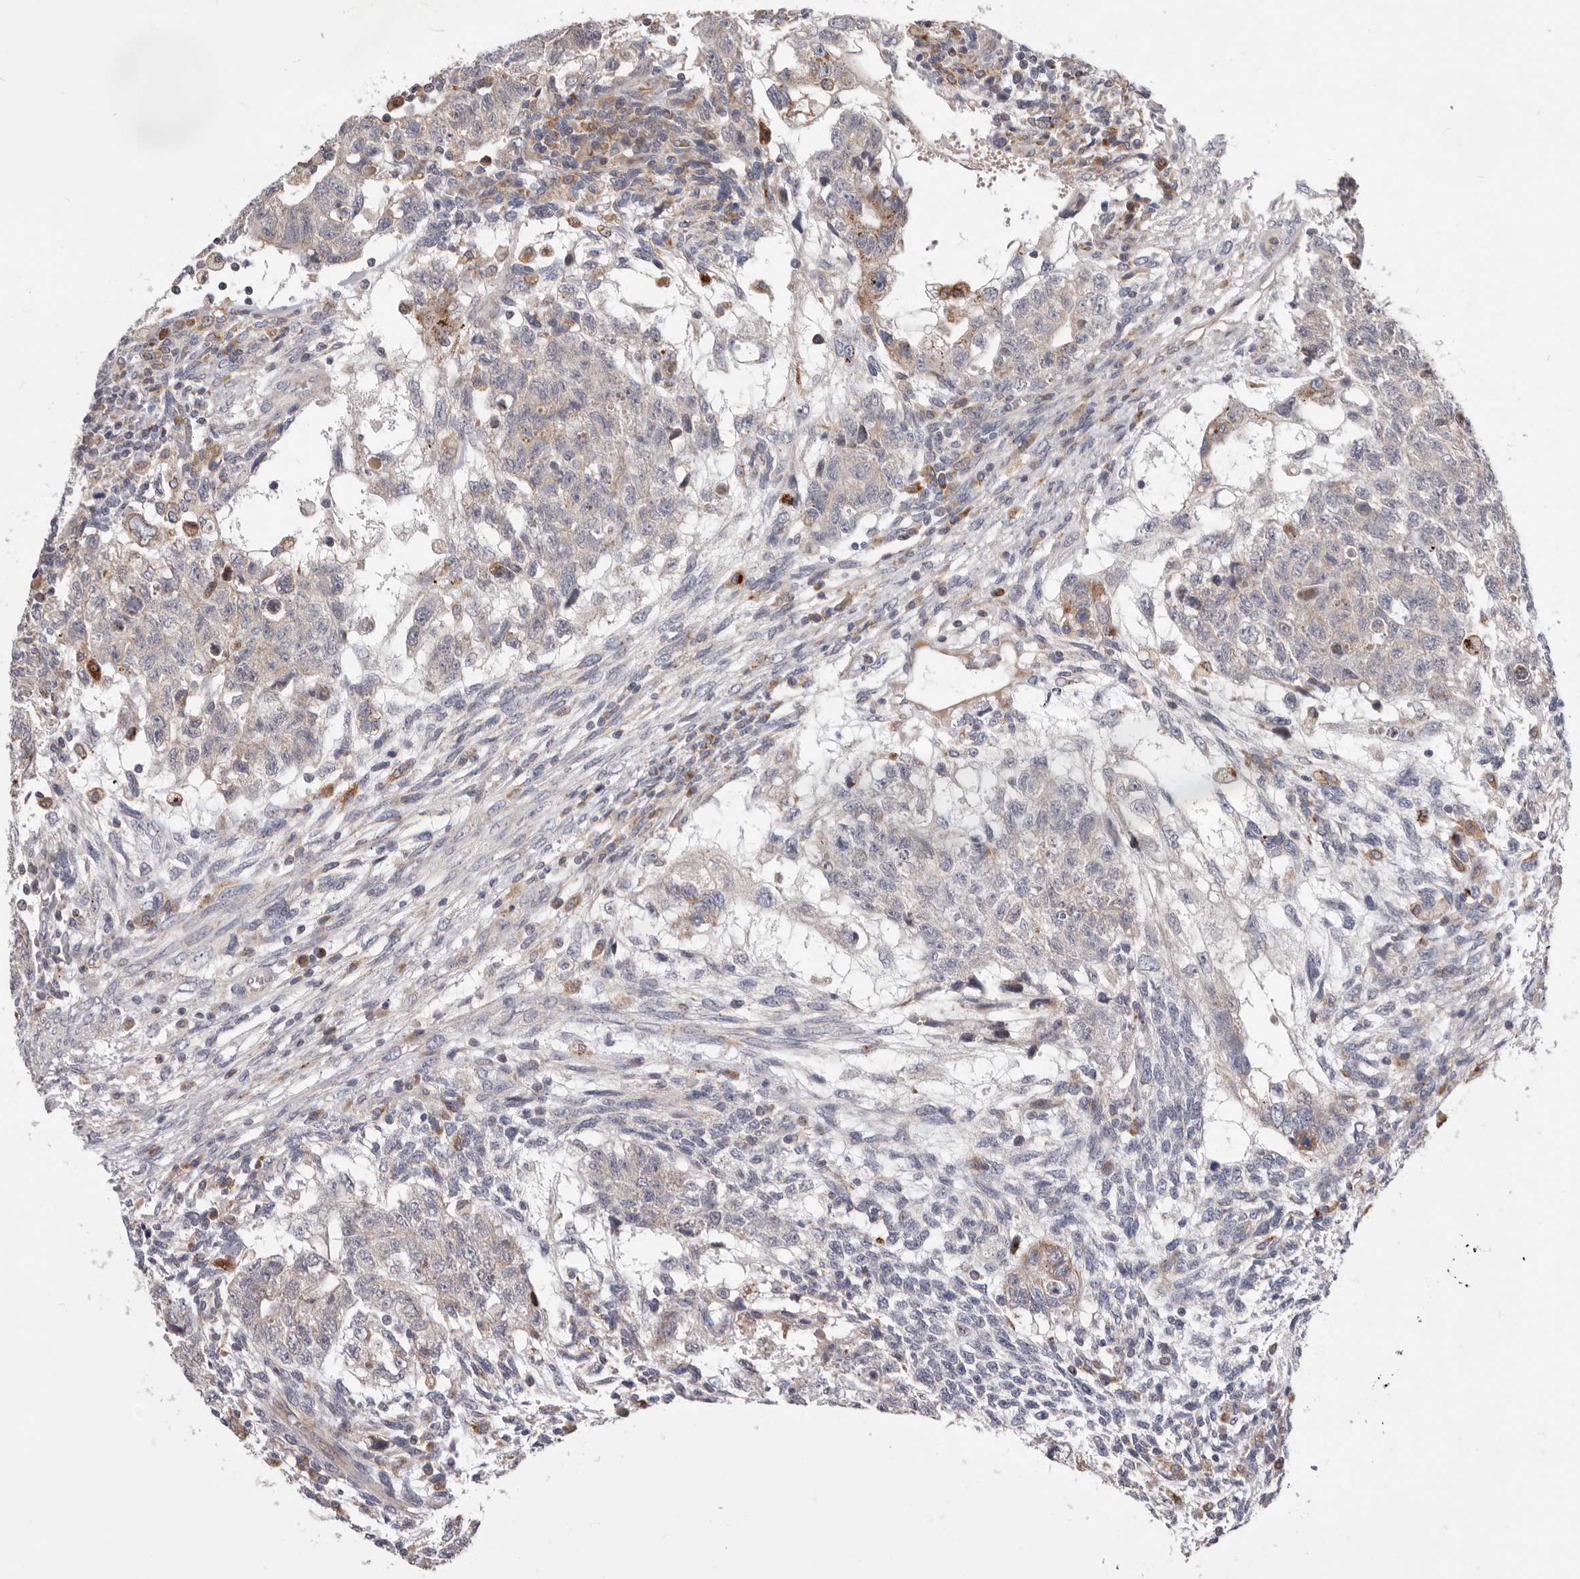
{"staining": {"intensity": "negative", "quantity": "none", "location": "none"}, "tissue": "testis cancer", "cell_type": "Tumor cells", "image_type": "cancer", "snomed": [{"axis": "morphology", "description": "Normal tissue, NOS"}, {"axis": "morphology", "description": "Carcinoma, Embryonal, NOS"}, {"axis": "topography", "description": "Testis"}], "caption": "The immunohistochemistry histopathology image has no significant expression in tumor cells of testis cancer (embryonal carcinoma) tissue. Brightfield microscopy of immunohistochemistry (IHC) stained with DAB (3,3'-diaminobenzidine) (brown) and hematoxylin (blue), captured at high magnification.", "gene": "TOR3A", "patient": {"sex": "male", "age": 36}}